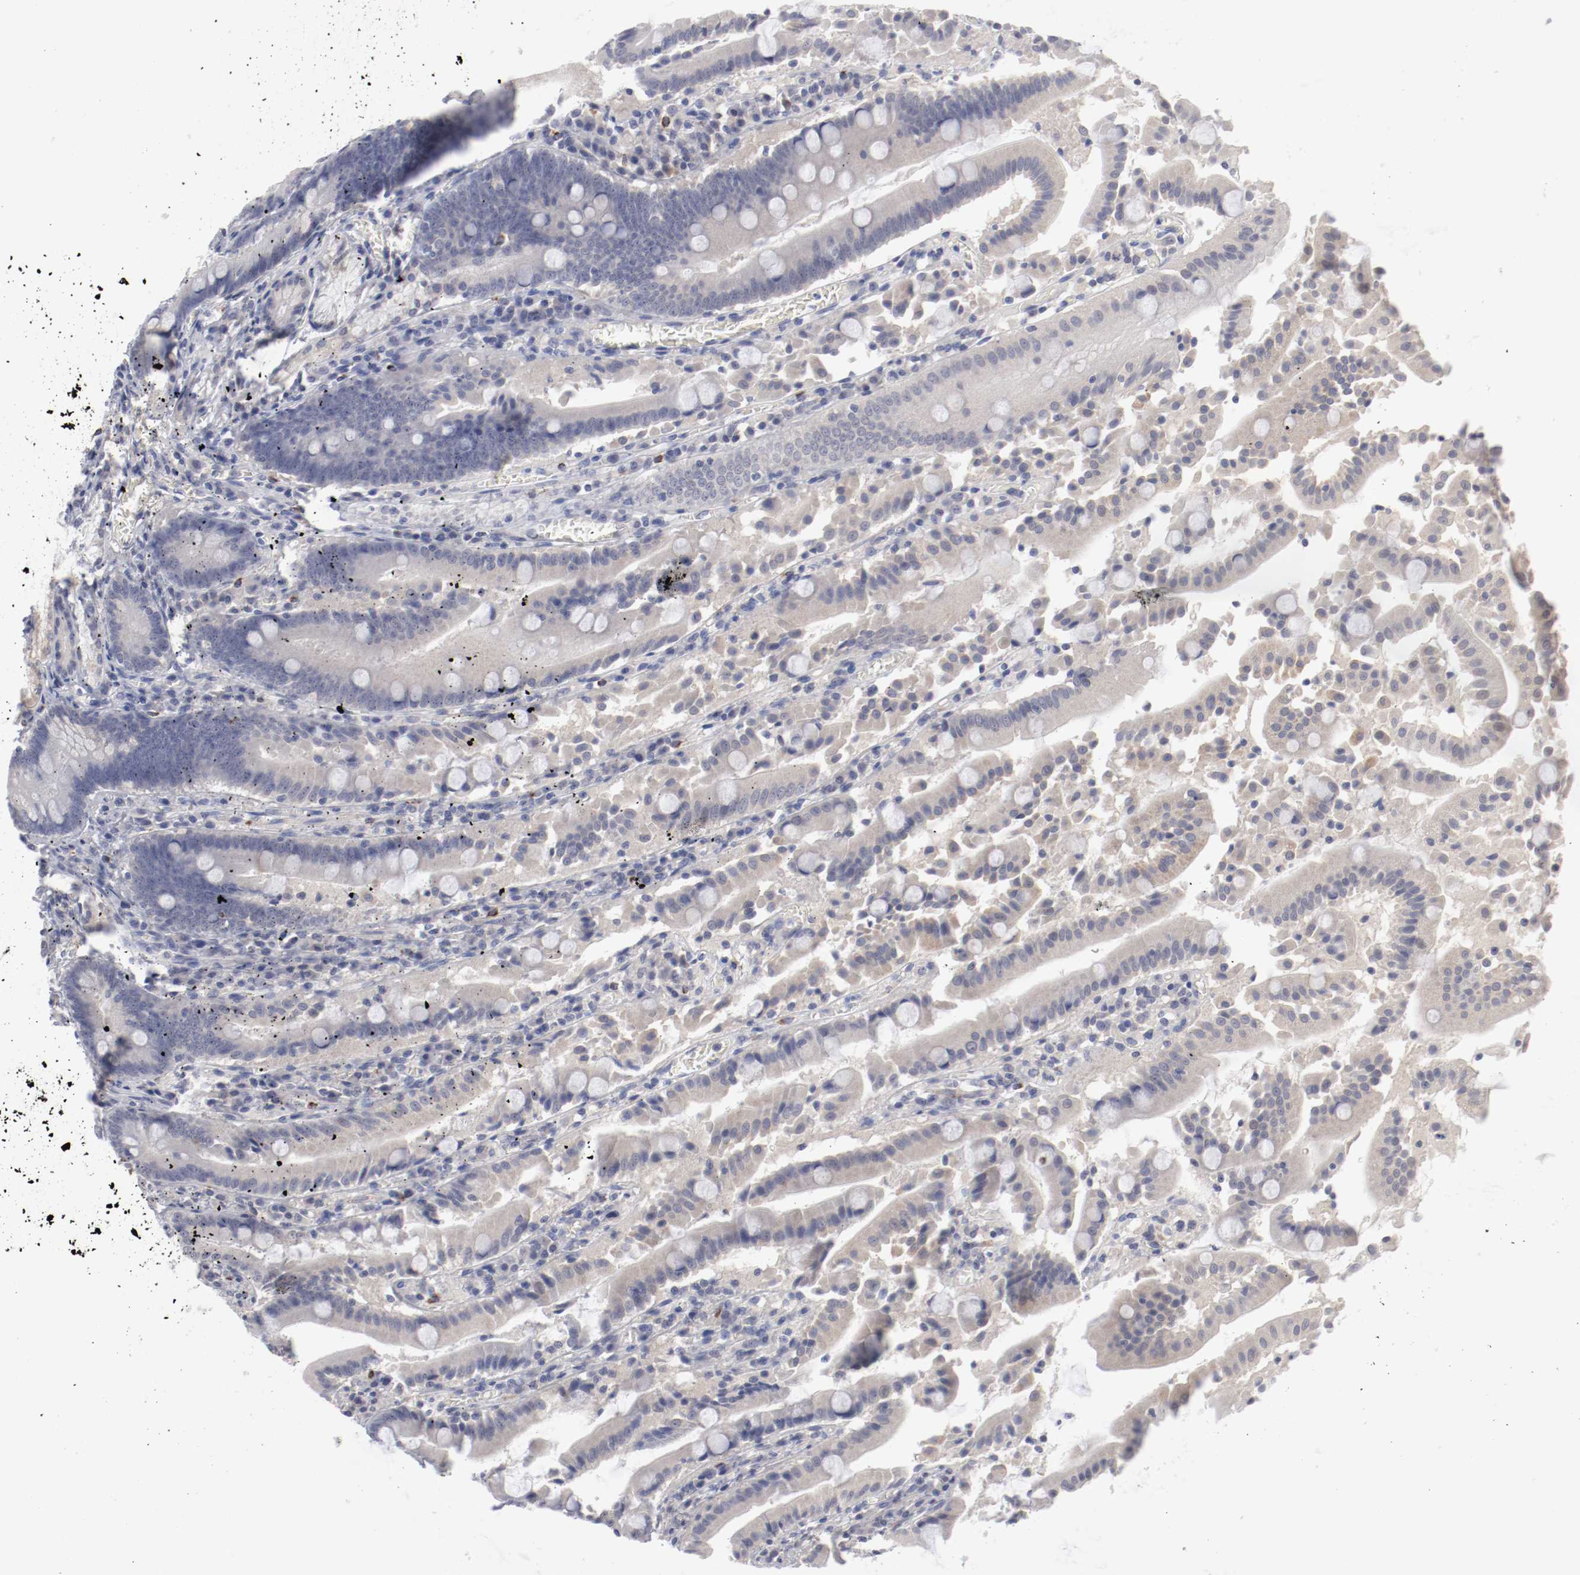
{"staining": {"intensity": "negative", "quantity": "none", "location": "none"}, "tissue": "stomach", "cell_type": "Glandular cells", "image_type": "normal", "snomed": [{"axis": "morphology", "description": "Normal tissue, NOS"}, {"axis": "topography", "description": "Stomach, lower"}], "caption": "Glandular cells show no significant positivity in unremarkable stomach.", "gene": "SH3BGR", "patient": {"sex": "male", "age": 56}}